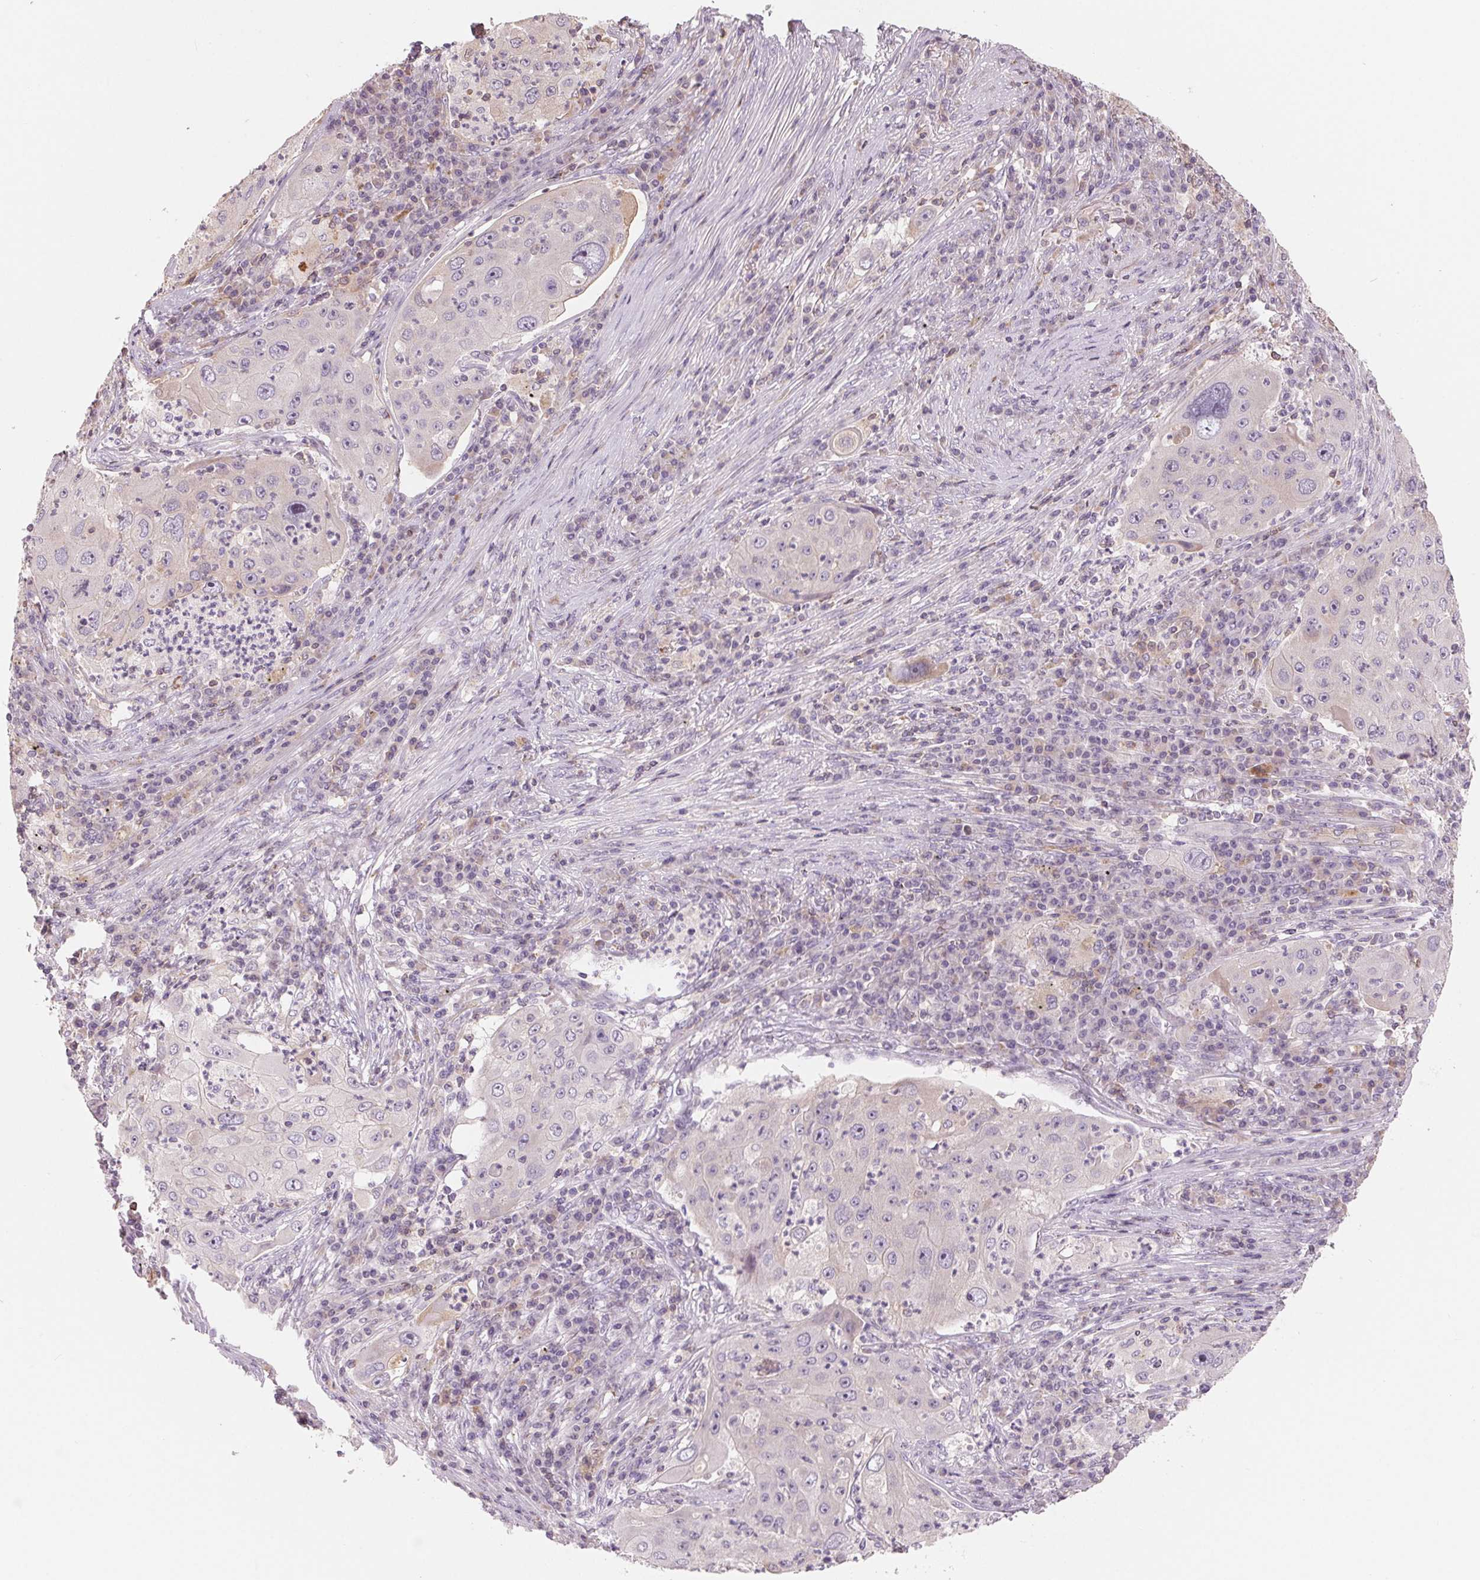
{"staining": {"intensity": "negative", "quantity": "none", "location": "none"}, "tissue": "lung cancer", "cell_type": "Tumor cells", "image_type": "cancer", "snomed": [{"axis": "morphology", "description": "Squamous cell carcinoma, NOS"}, {"axis": "topography", "description": "Lung"}], "caption": "An IHC micrograph of lung cancer (squamous cell carcinoma) is shown. There is no staining in tumor cells of lung cancer (squamous cell carcinoma).", "gene": "VTCN1", "patient": {"sex": "female", "age": 59}}